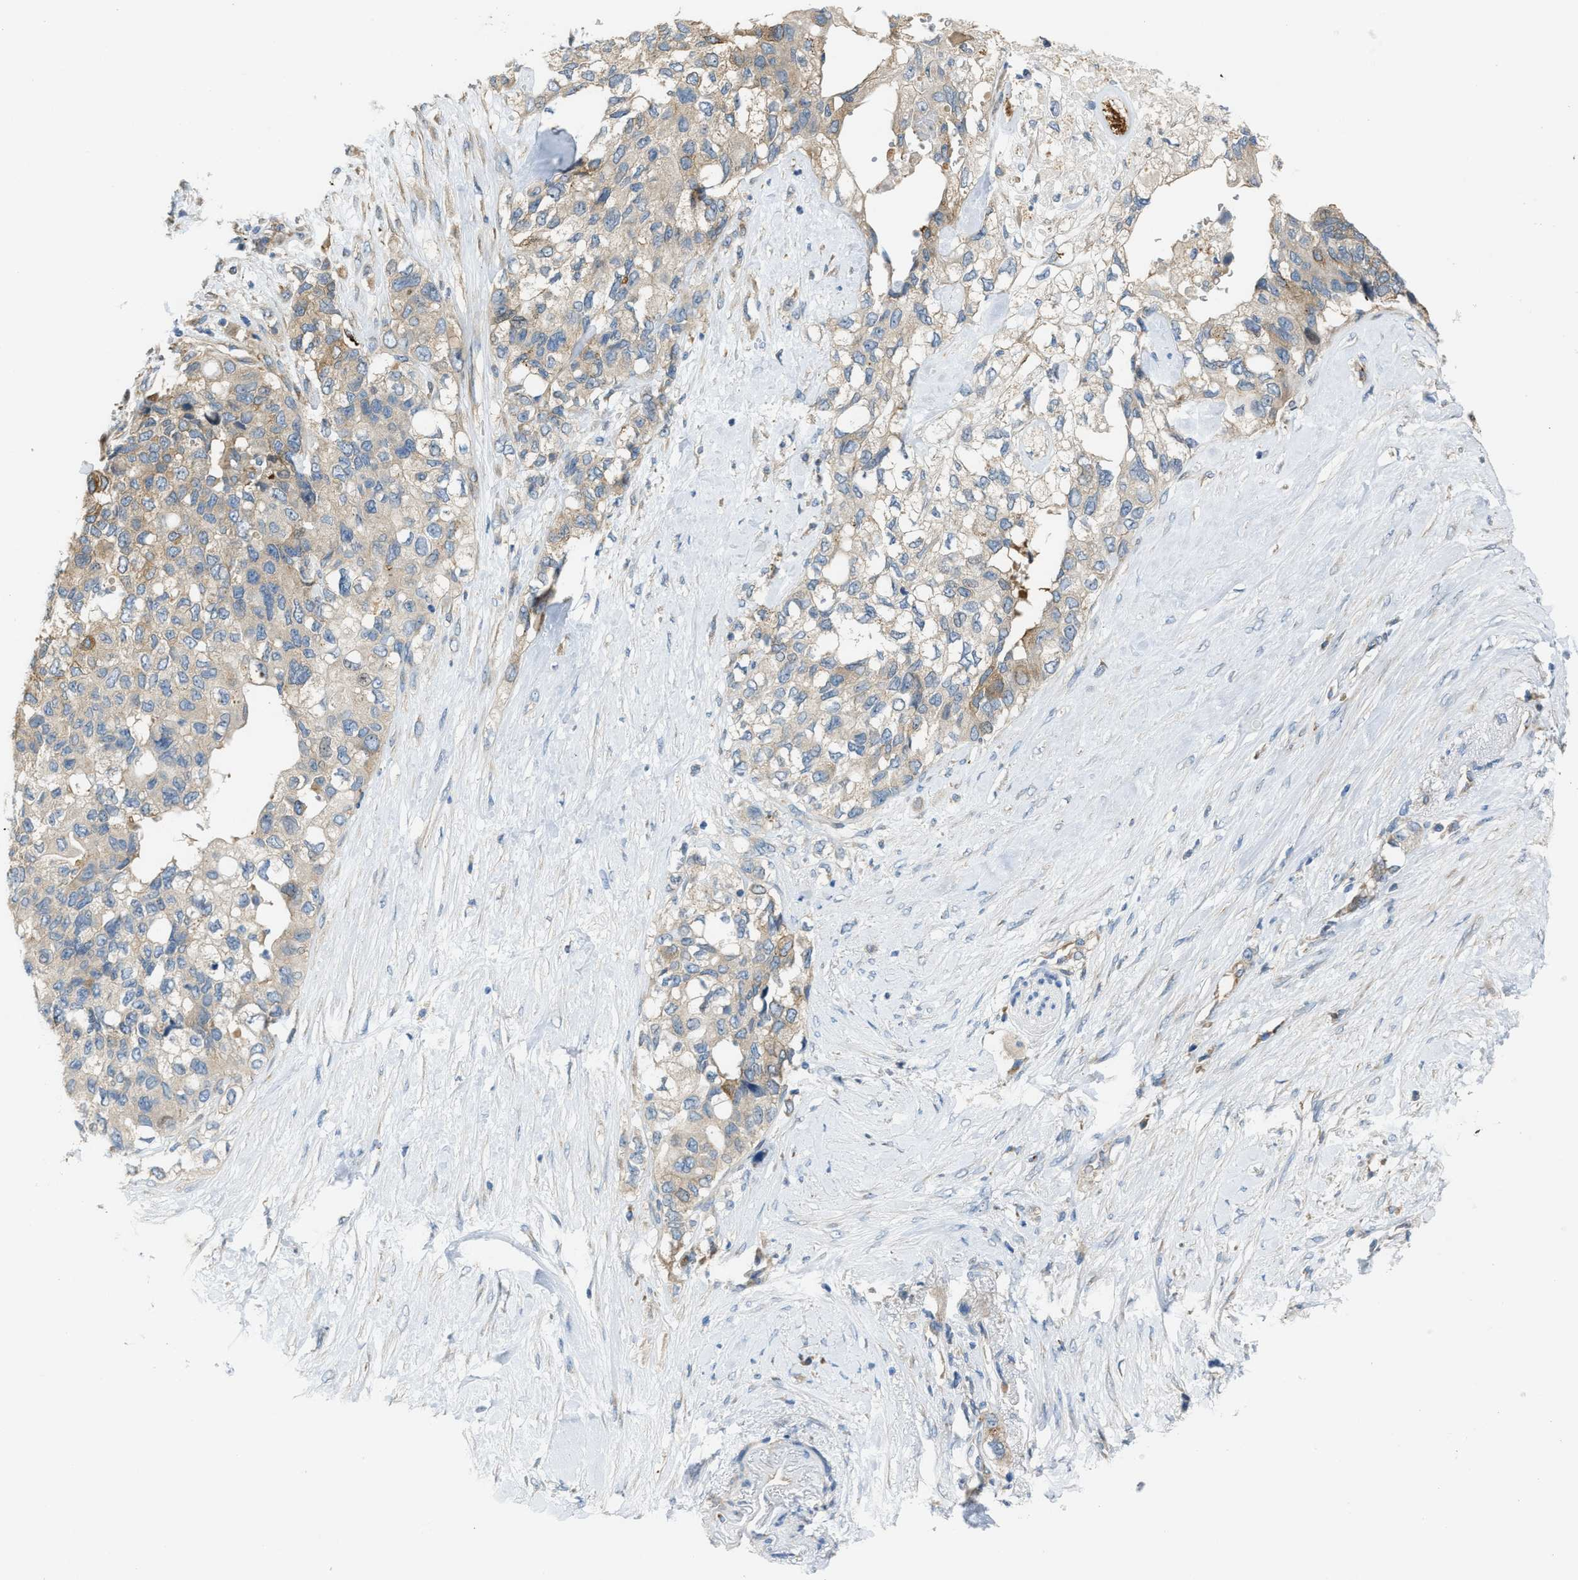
{"staining": {"intensity": "weak", "quantity": "<25%", "location": "cytoplasmic/membranous"}, "tissue": "pancreatic cancer", "cell_type": "Tumor cells", "image_type": "cancer", "snomed": [{"axis": "morphology", "description": "Adenocarcinoma, NOS"}, {"axis": "topography", "description": "Pancreas"}], "caption": "Micrograph shows no significant protein expression in tumor cells of pancreatic cancer (adenocarcinoma).", "gene": "KLHDC10", "patient": {"sex": "female", "age": 56}}